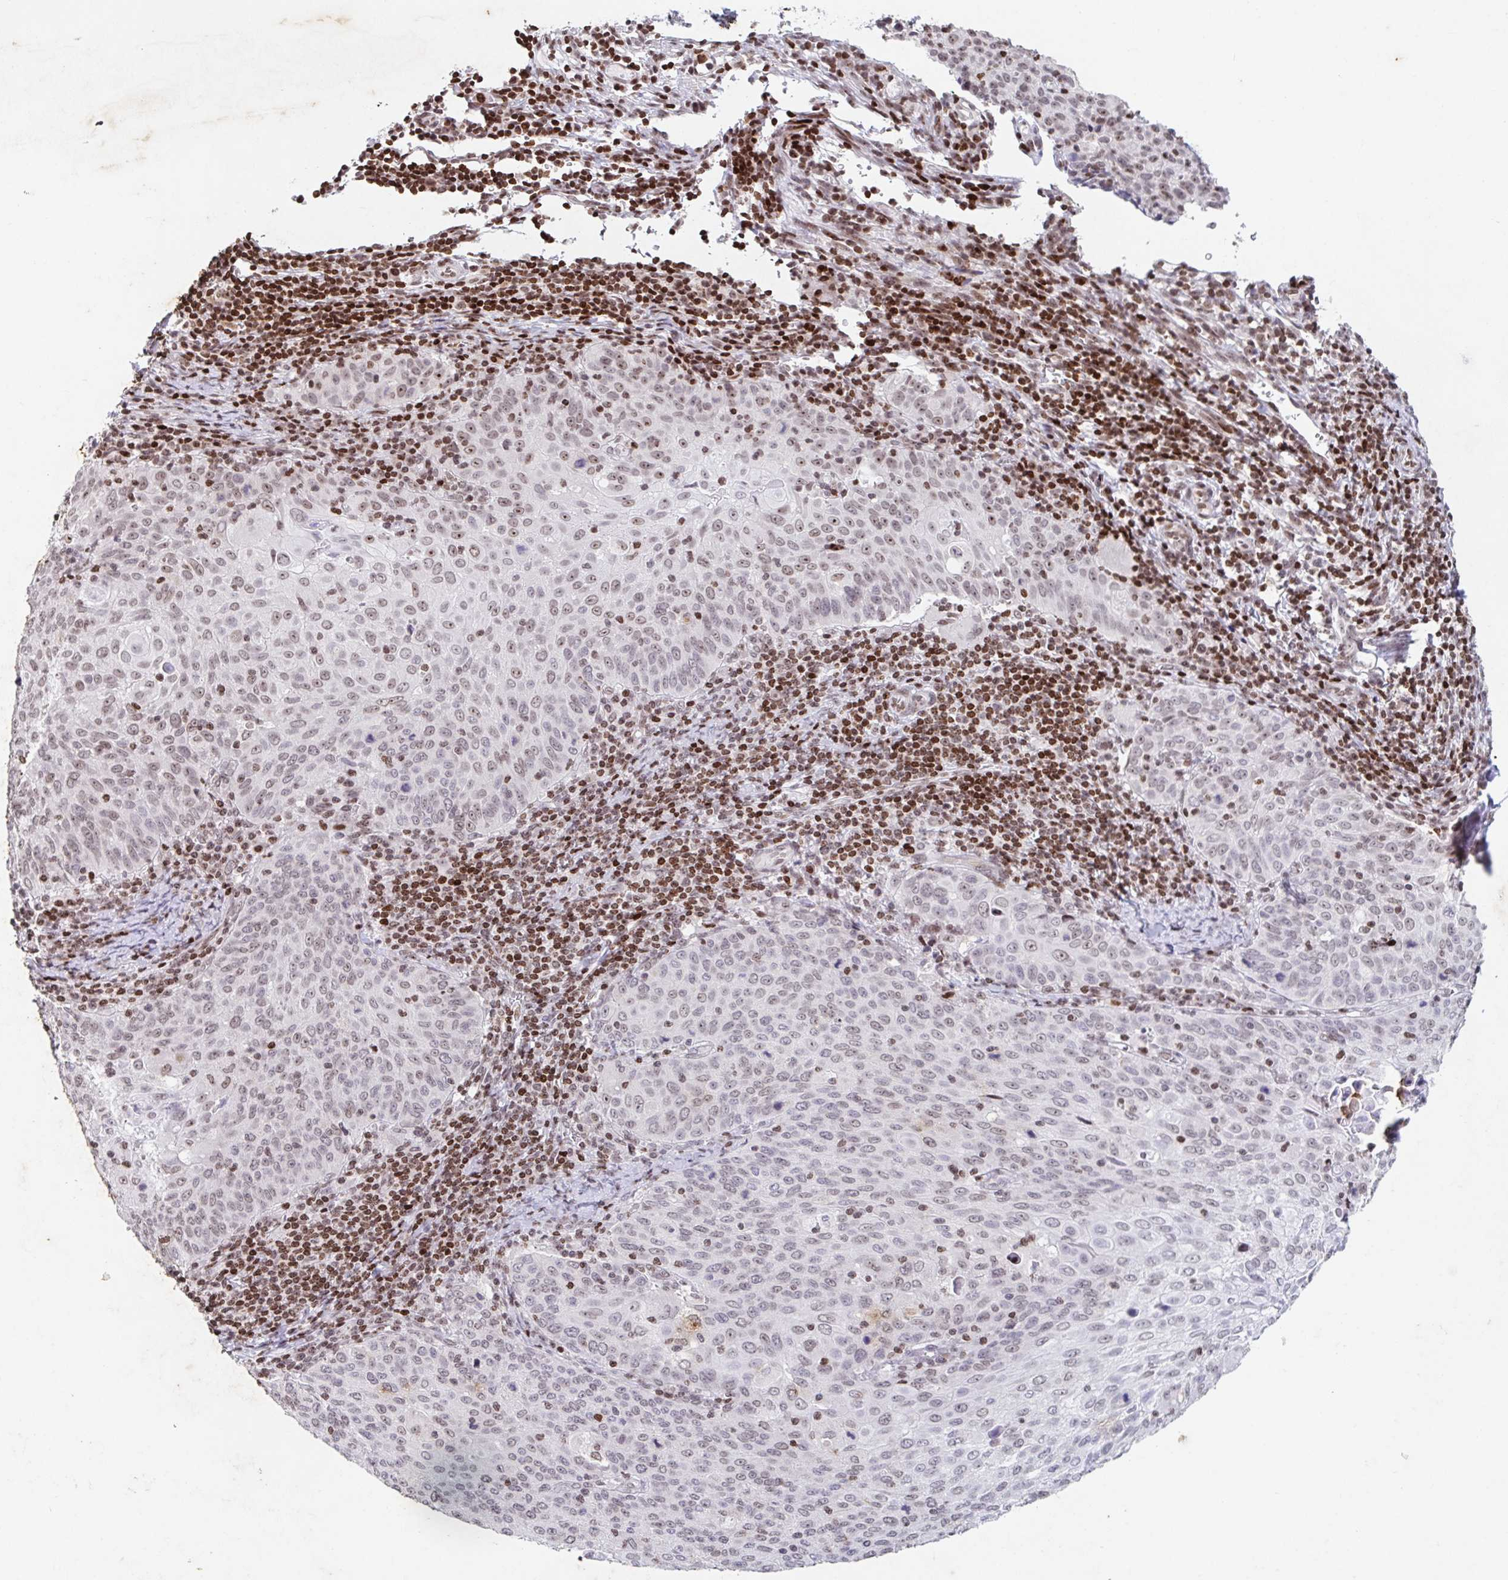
{"staining": {"intensity": "weak", "quantity": "25%-75%", "location": "nuclear"}, "tissue": "cervical cancer", "cell_type": "Tumor cells", "image_type": "cancer", "snomed": [{"axis": "morphology", "description": "Squamous cell carcinoma, NOS"}, {"axis": "topography", "description": "Cervix"}], "caption": "The micrograph demonstrates immunohistochemical staining of cervical squamous cell carcinoma. There is weak nuclear expression is present in approximately 25%-75% of tumor cells. (DAB IHC, brown staining for protein, blue staining for nuclei).", "gene": "C19orf53", "patient": {"sex": "female", "age": 65}}